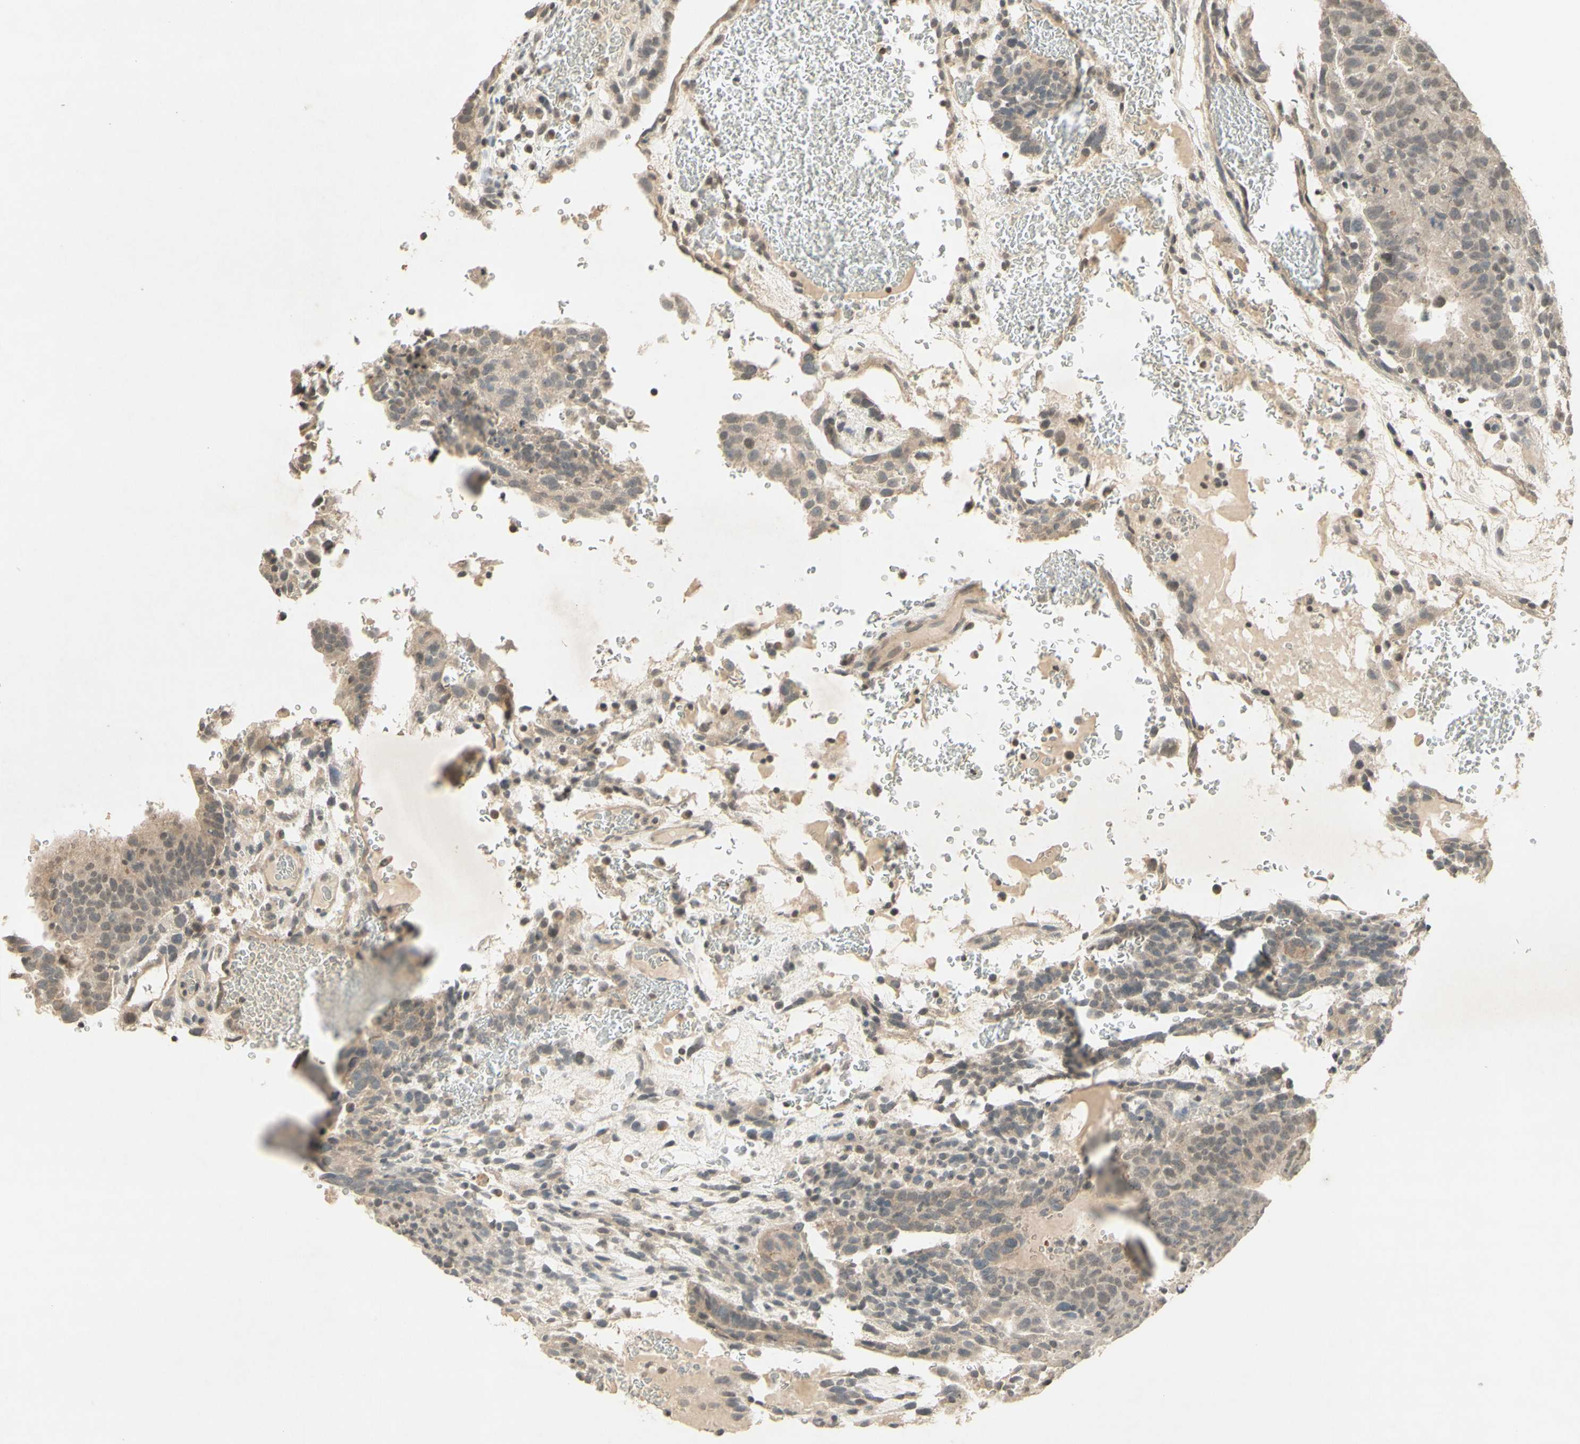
{"staining": {"intensity": "weak", "quantity": "25%-75%", "location": "cytoplasmic/membranous"}, "tissue": "testis cancer", "cell_type": "Tumor cells", "image_type": "cancer", "snomed": [{"axis": "morphology", "description": "Seminoma, NOS"}, {"axis": "morphology", "description": "Carcinoma, Embryonal, NOS"}, {"axis": "topography", "description": "Testis"}], "caption": "Testis embryonal carcinoma tissue displays weak cytoplasmic/membranous expression in approximately 25%-75% of tumor cells, visualized by immunohistochemistry.", "gene": "GLI1", "patient": {"sex": "male", "age": 52}}